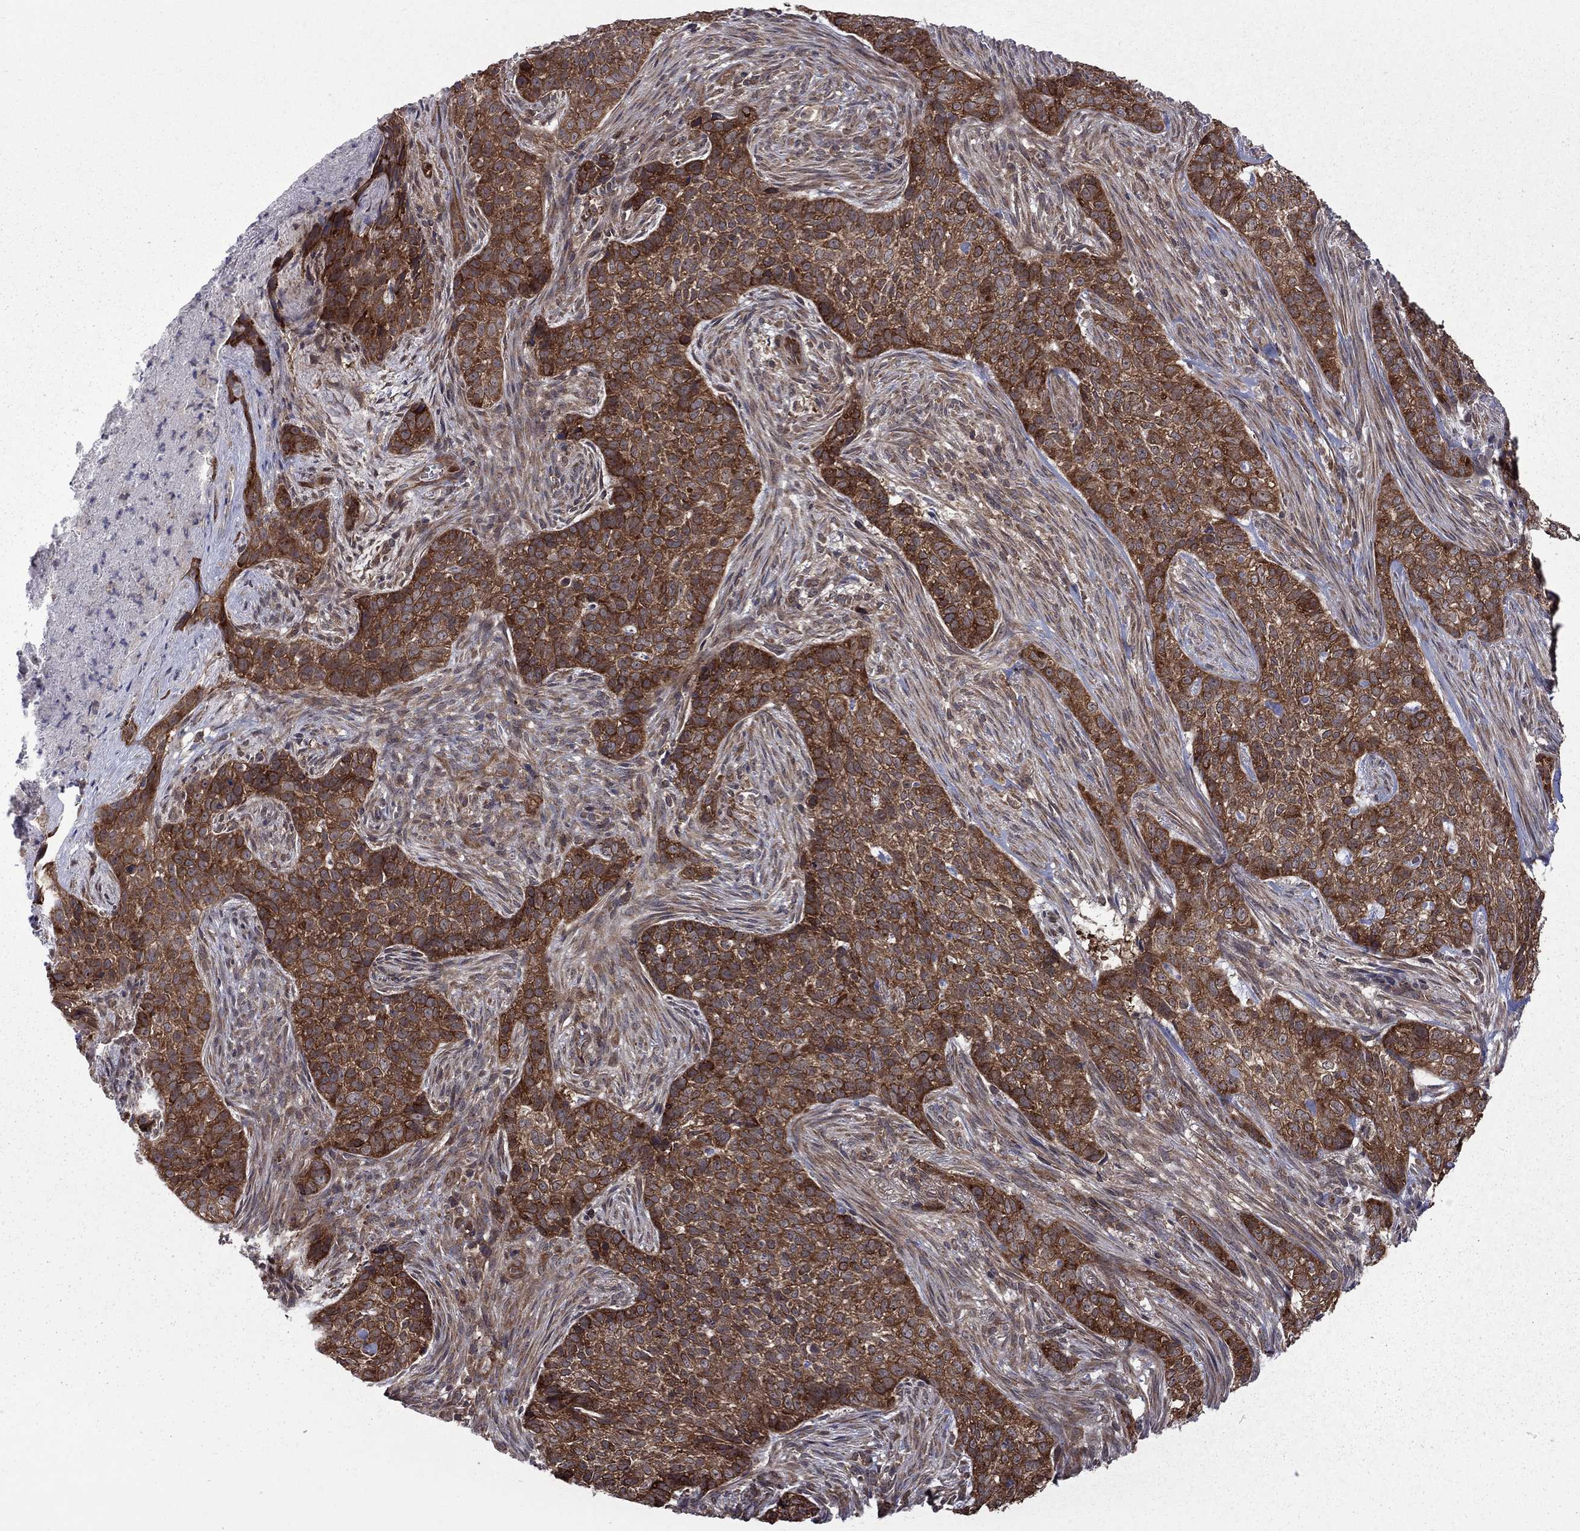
{"staining": {"intensity": "strong", "quantity": ">75%", "location": "cytoplasmic/membranous"}, "tissue": "skin cancer", "cell_type": "Tumor cells", "image_type": "cancer", "snomed": [{"axis": "morphology", "description": "Basal cell carcinoma"}, {"axis": "topography", "description": "Skin"}], "caption": "Brown immunohistochemical staining in human skin cancer displays strong cytoplasmic/membranous expression in about >75% of tumor cells.", "gene": "NAA50", "patient": {"sex": "female", "age": 69}}